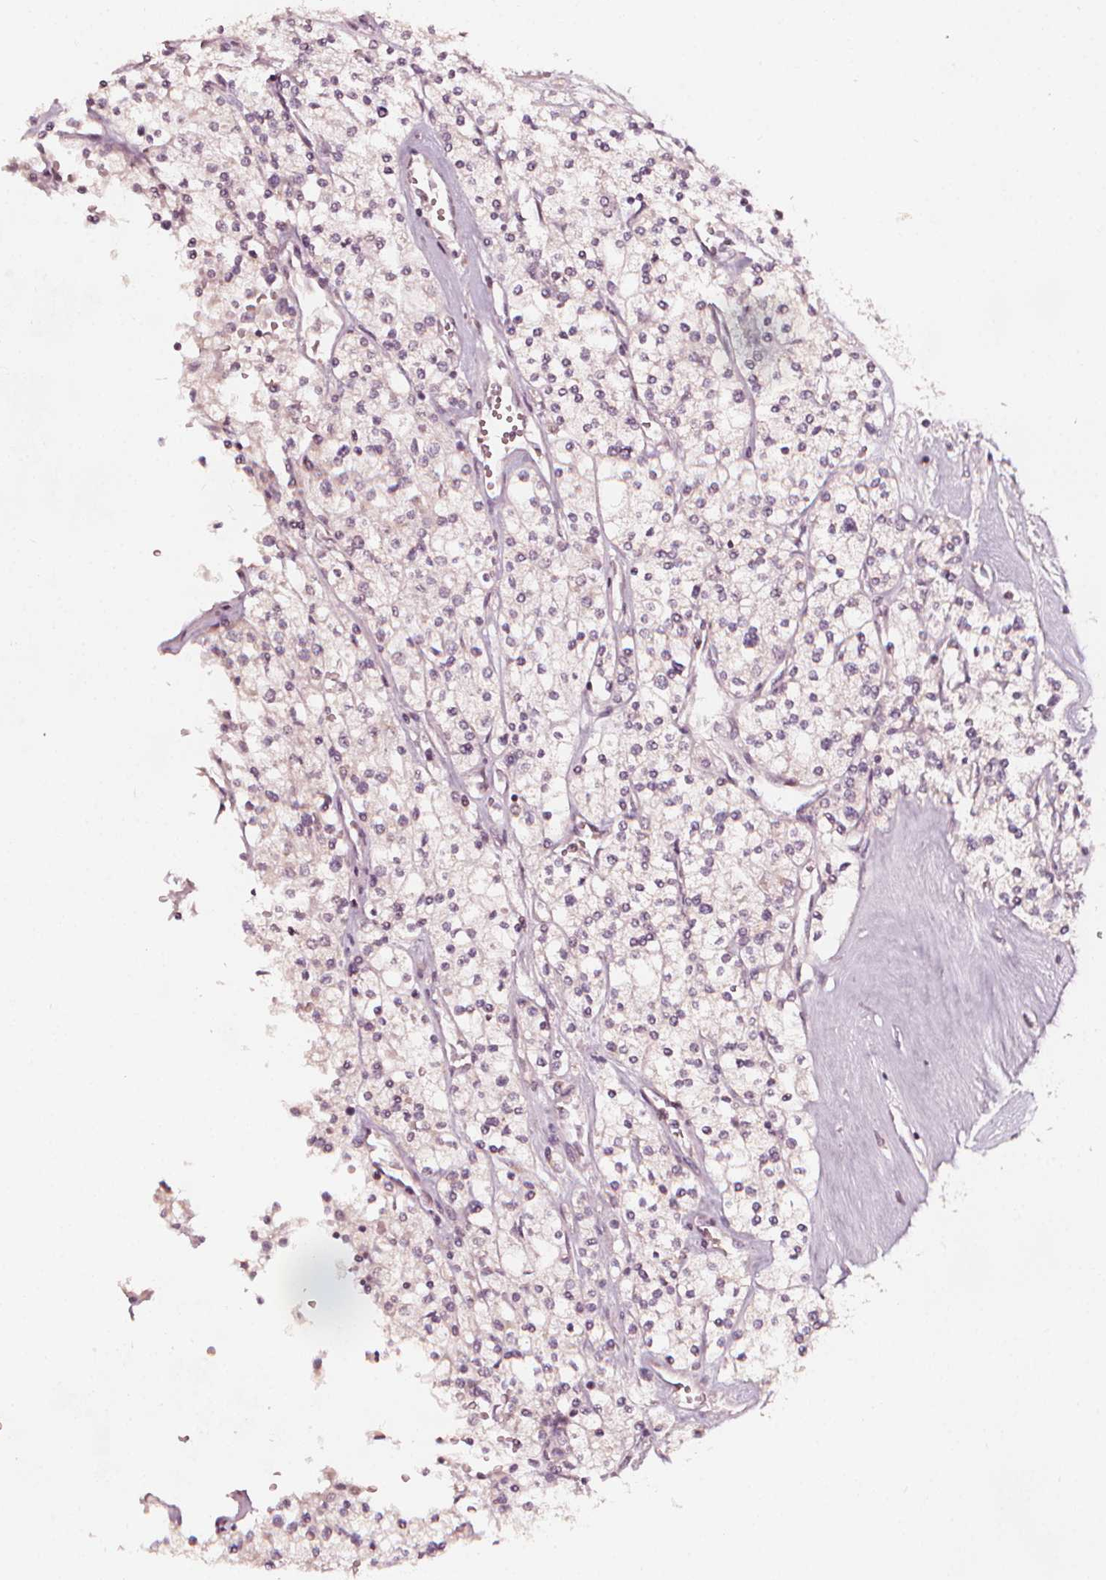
{"staining": {"intensity": "negative", "quantity": "none", "location": "none"}, "tissue": "renal cancer", "cell_type": "Tumor cells", "image_type": "cancer", "snomed": [{"axis": "morphology", "description": "Adenocarcinoma, NOS"}, {"axis": "topography", "description": "Kidney"}], "caption": "Tumor cells show no significant protein positivity in adenocarcinoma (renal).", "gene": "NPC1L1", "patient": {"sex": "male", "age": 80}}